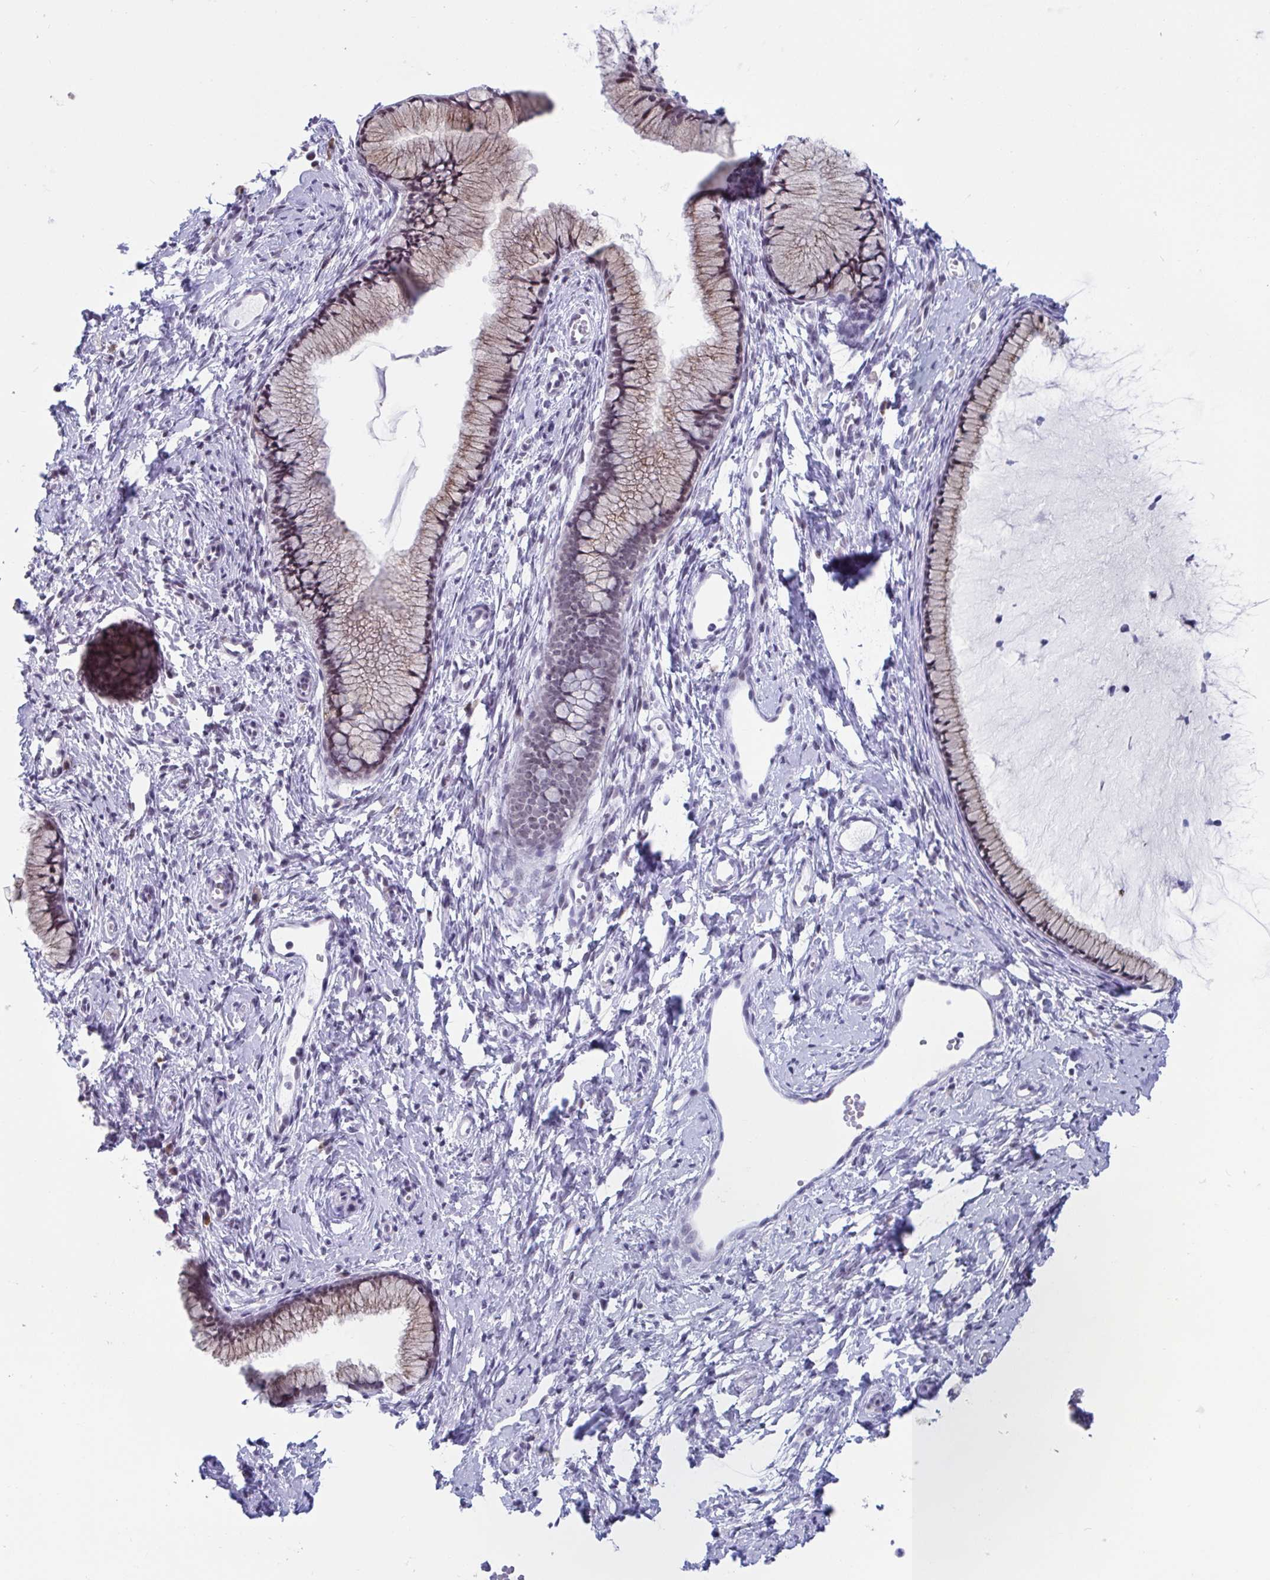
{"staining": {"intensity": "weak", "quantity": "25%-75%", "location": "cytoplasmic/membranous,nuclear"}, "tissue": "cervix", "cell_type": "Glandular cells", "image_type": "normal", "snomed": [{"axis": "morphology", "description": "Normal tissue, NOS"}, {"axis": "topography", "description": "Cervix"}], "caption": "An image of cervix stained for a protein displays weak cytoplasmic/membranous,nuclear brown staining in glandular cells. (Stains: DAB (3,3'-diaminobenzidine) in brown, nuclei in blue, Microscopy: brightfield microscopy at high magnification).", "gene": "WDR72", "patient": {"sex": "female", "age": 40}}